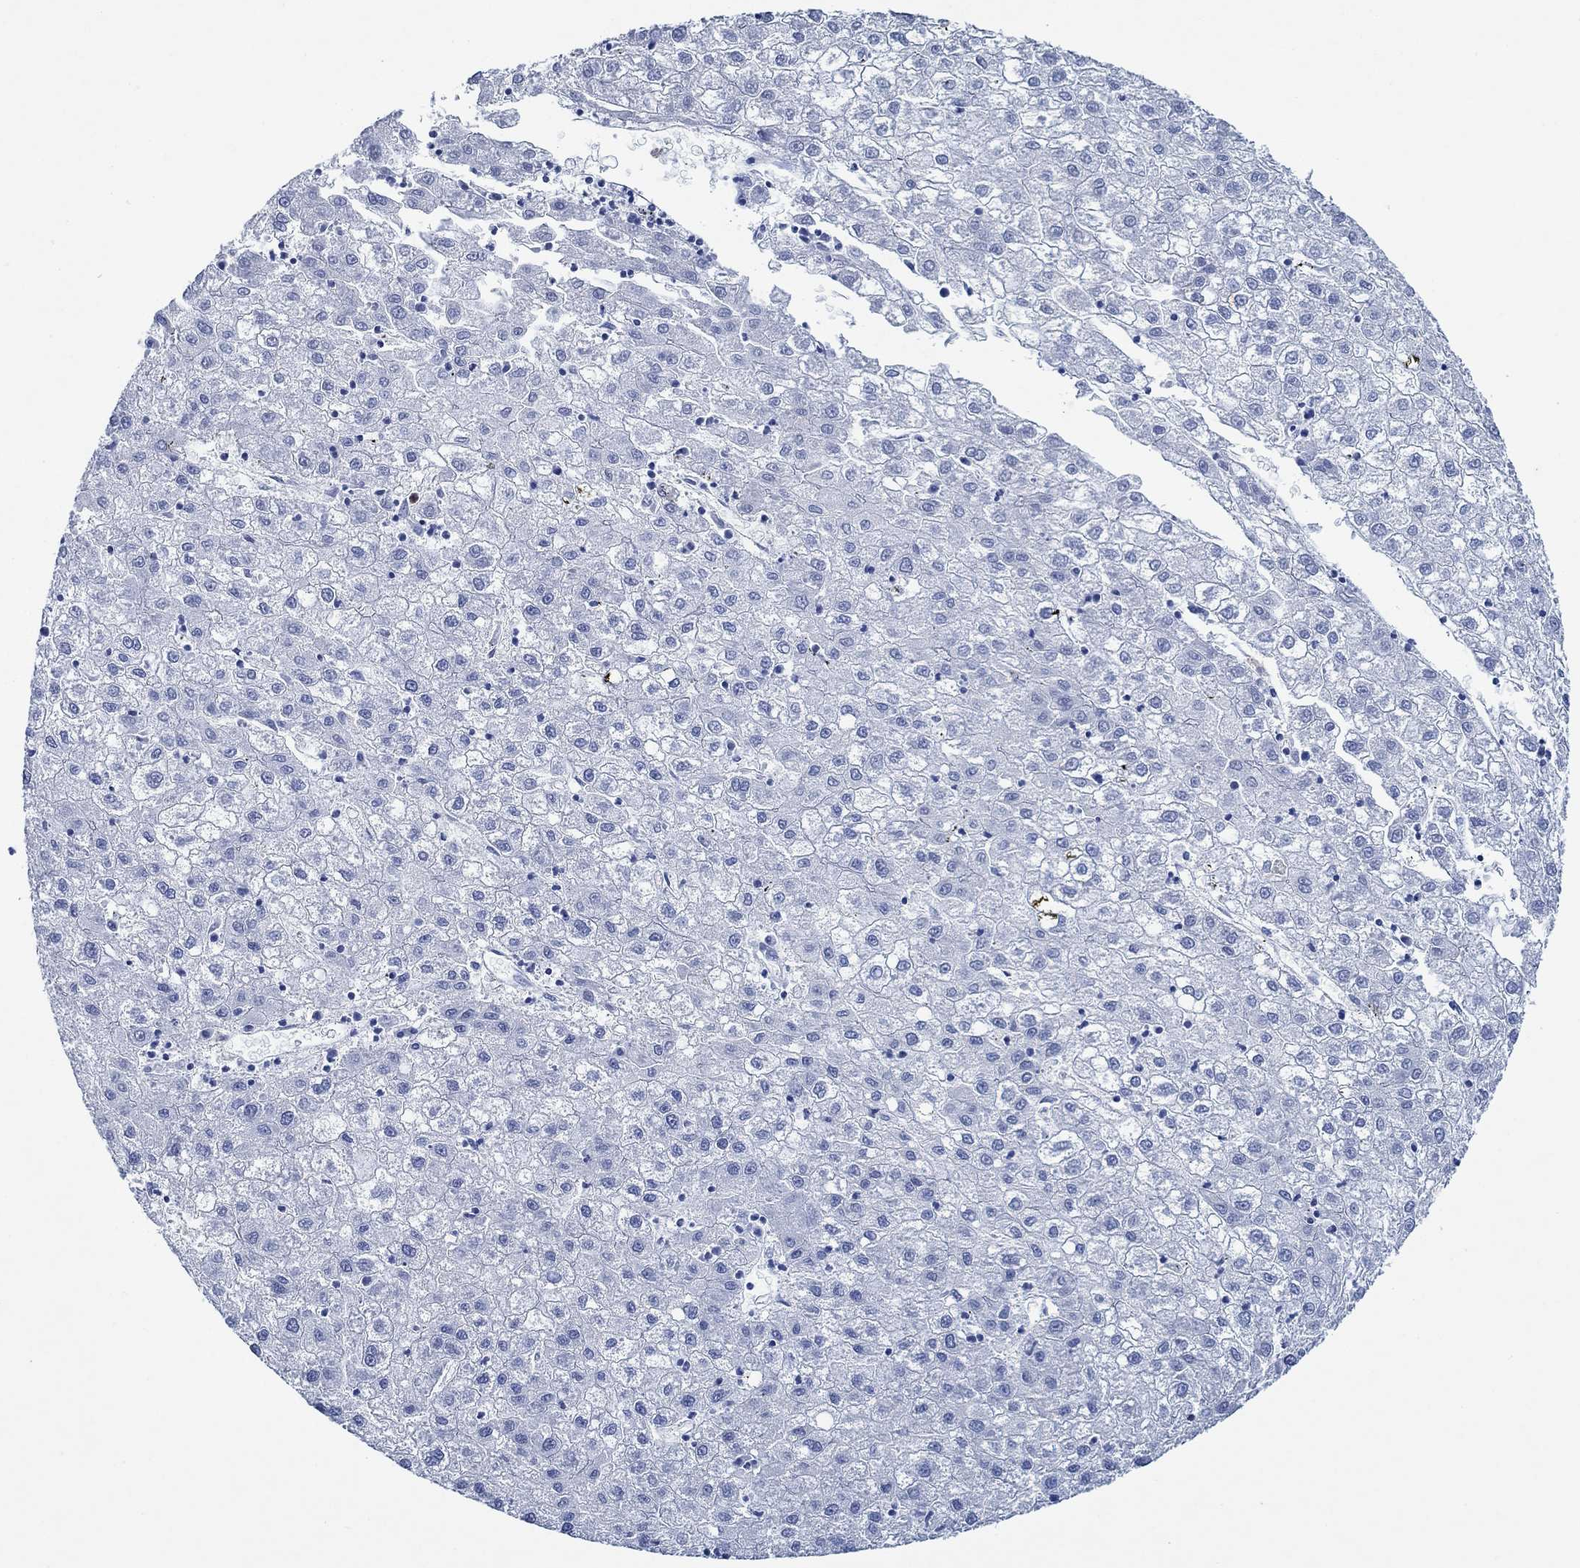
{"staining": {"intensity": "negative", "quantity": "none", "location": "none"}, "tissue": "liver cancer", "cell_type": "Tumor cells", "image_type": "cancer", "snomed": [{"axis": "morphology", "description": "Carcinoma, Hepatocellular, NOS"}, {"axis": "topography", "description": "Liver"}], "caption": "Photomicrograph shows no significant protein staining in tumor cells of liver cancer (hepatocellular carcinoma). (Stains: DAB IHC with hematoxylin counter stain, Microscopy: brightfield microscopy at high magnification).", "gene": "ZNF671", "patient": {"sex": "male", "age": 72}}